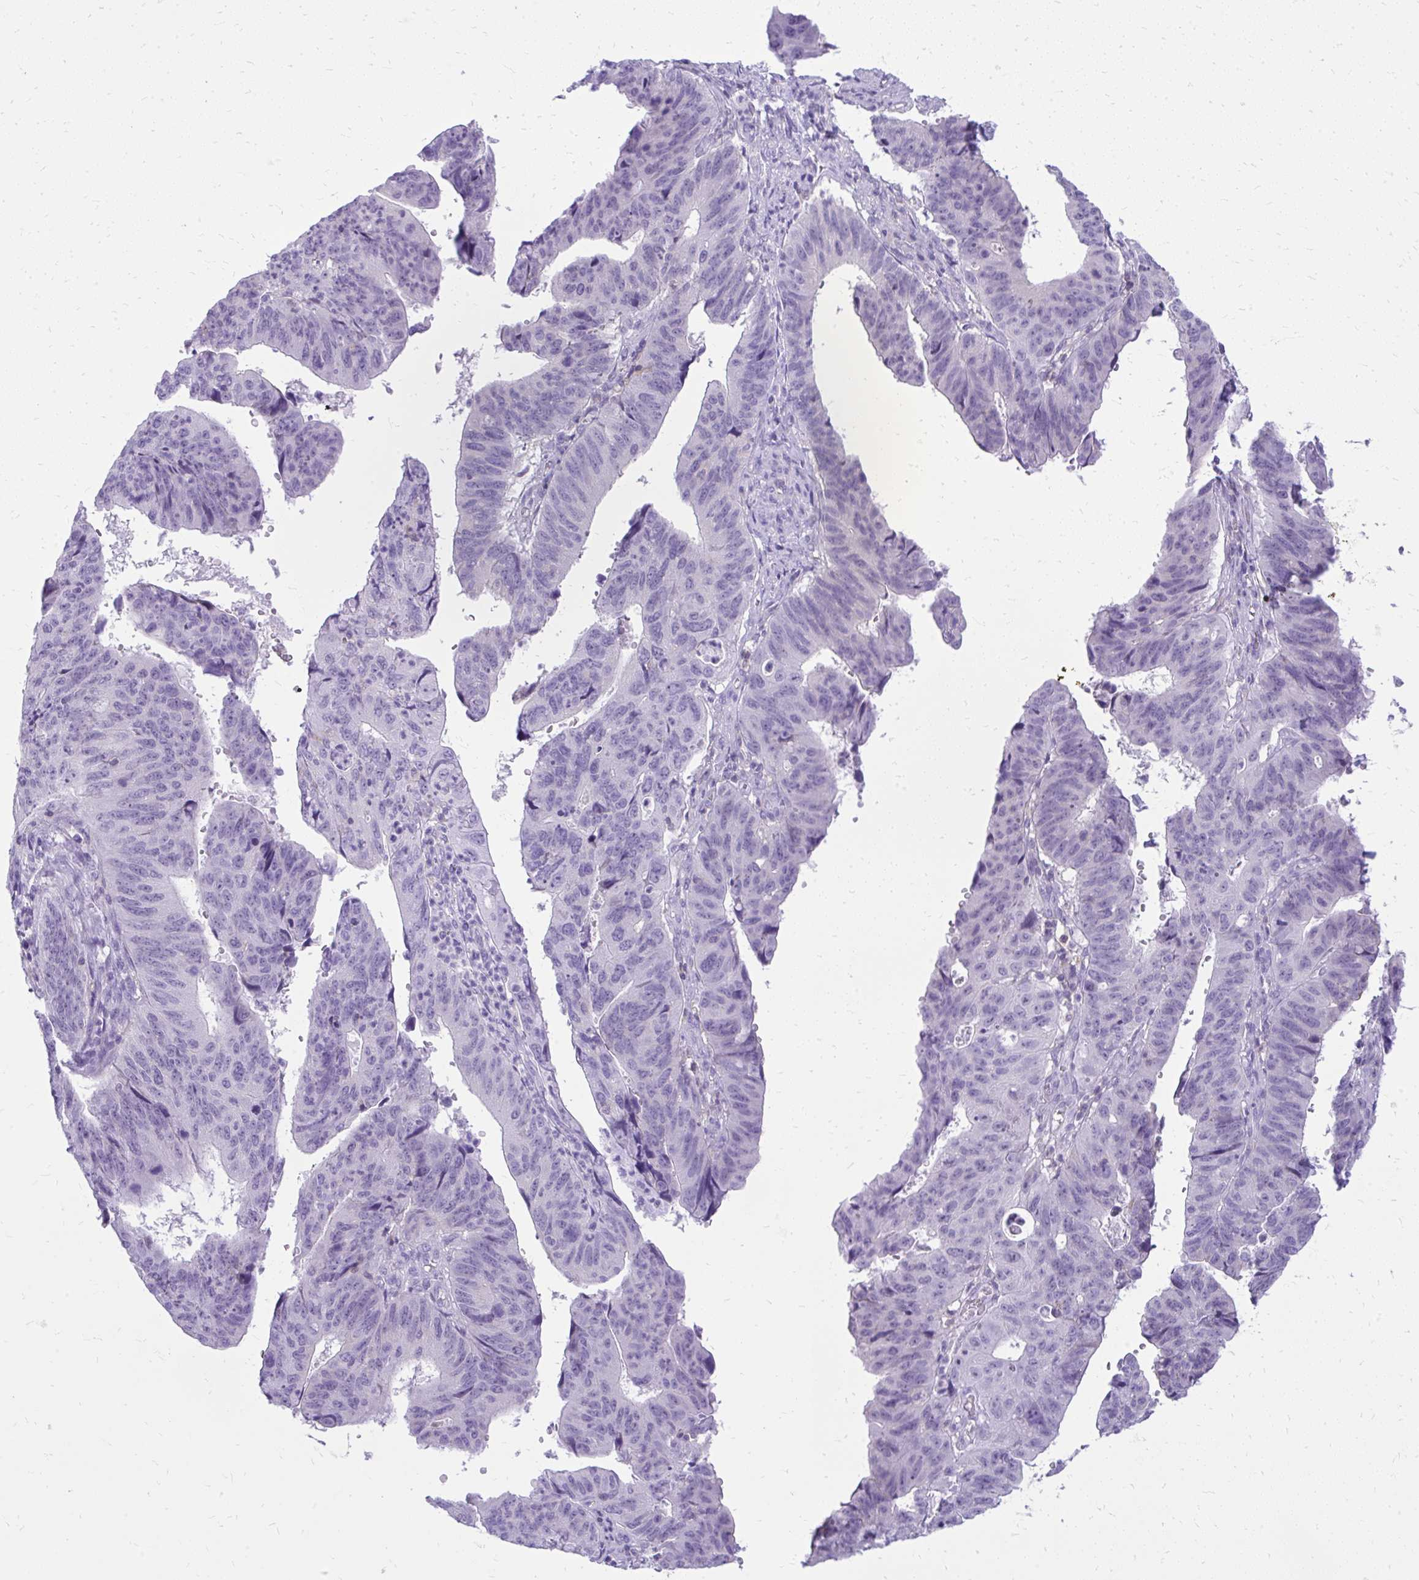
{"staining": {"intensity": "negative", "quantity": "none", "location": "none"}, "tissue": "stomach cancer", "cell_type": "Tumor cells", "image_type": "cancer", "snomed": [{"axis": "morphology", "description": "Adenocarcinoma, NOS"}, {"axis": "topography", "description": "Stomach"}], "caption": "Immunohistochemistry photomicrograph of stomach adenocarcinoma stained for a protein (brown), which exhibits no staining in tumor cells.", "gene": "GPRIN3", "patient": {"sex": "male", "age": 59}}